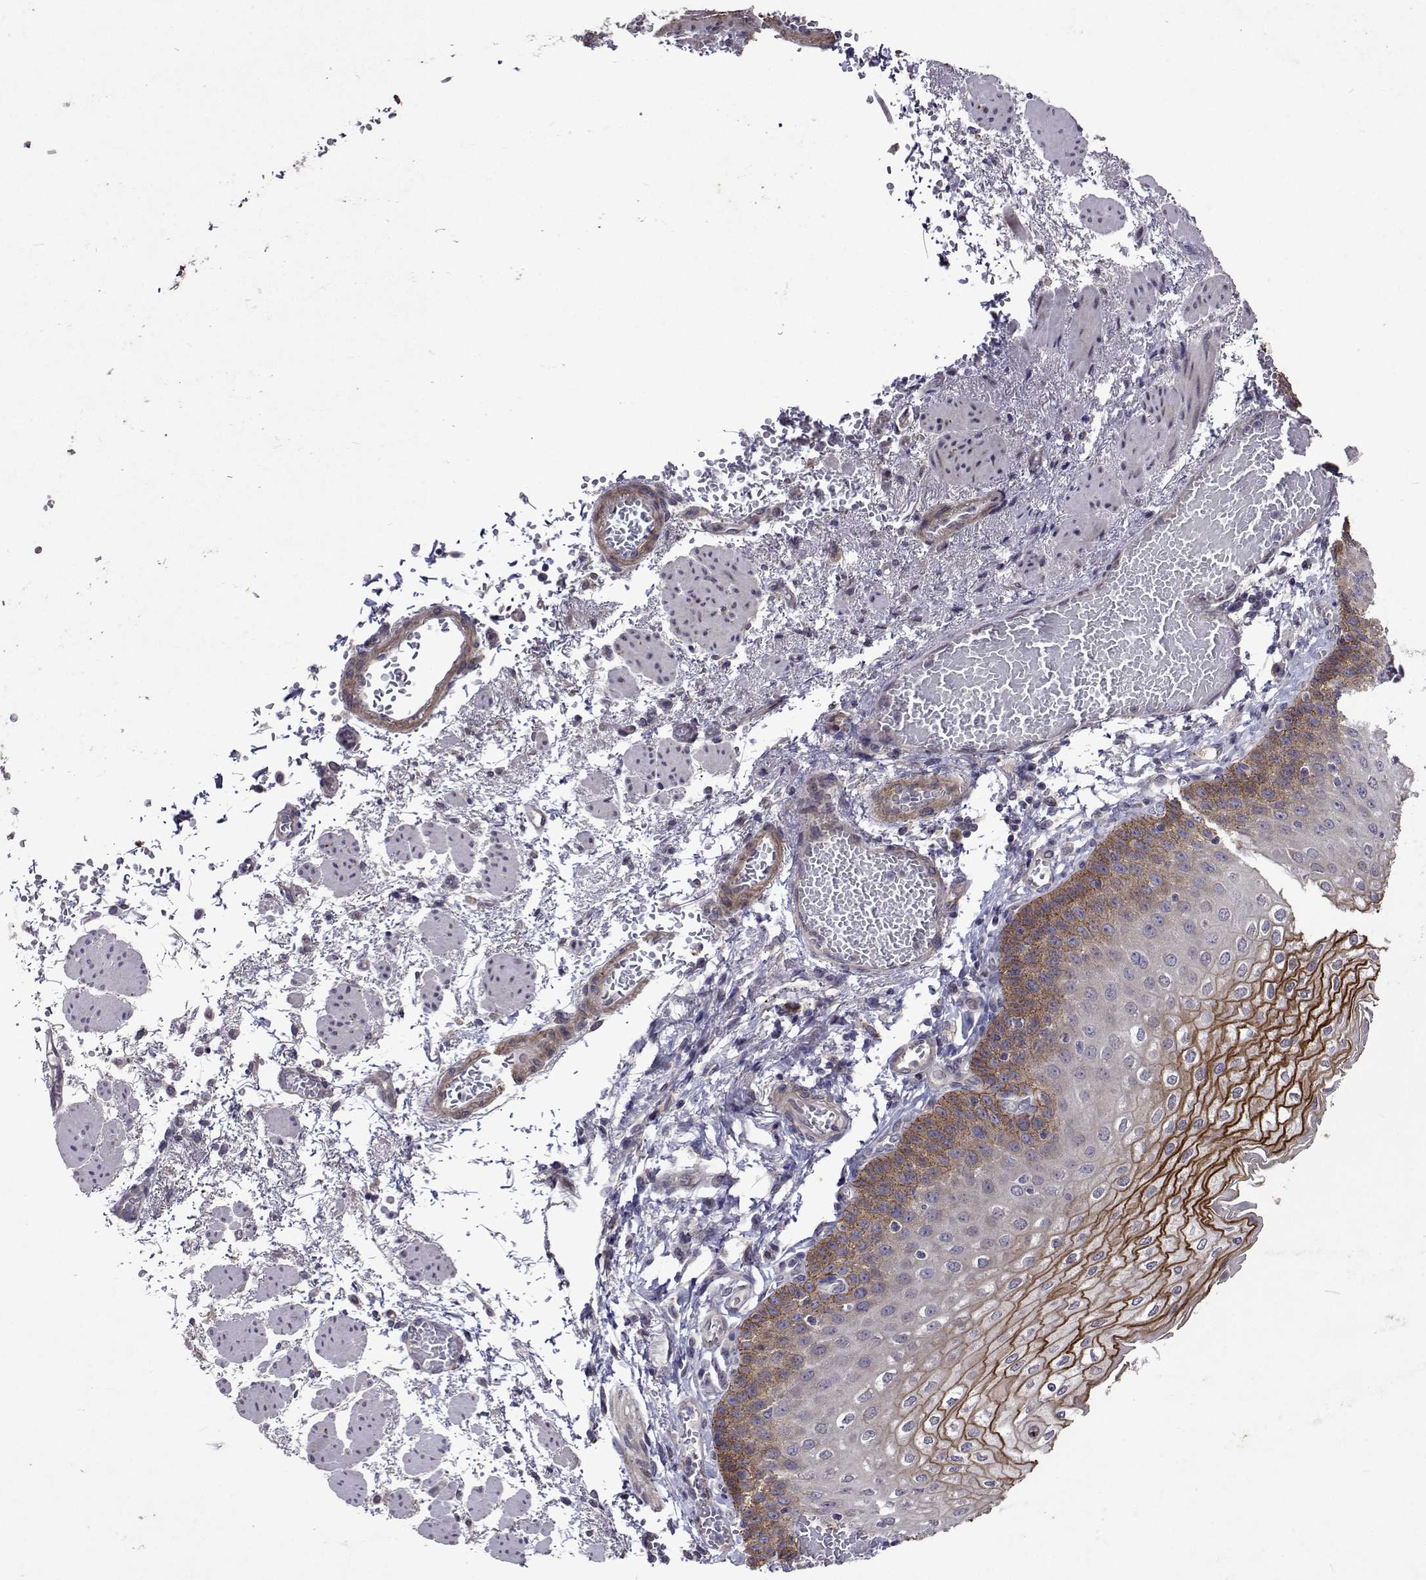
{"staining": {"intensity": "moderate", "quantity": "<25%", "location": "cytoplasmic/membranous"}, "tissue": "esophagus", "cell_type": "Squamous epithelial cells", "image_type": "normal", "snomed": [{"axis": "morphology", "description": "Normal tissue, NOS"}, {"axis": "morphology", "description": "Adenocarcinoma, NOS"}, {"axis": "topography", "description": "Esophagus"}], "caption": "Moderate cytoplasmic/membranous positivity is identified in about <25% of squamous epithelial cells in normal esophagus.", "gene": "TARBP2", "patient": {"sex": "male", "age": 81}}